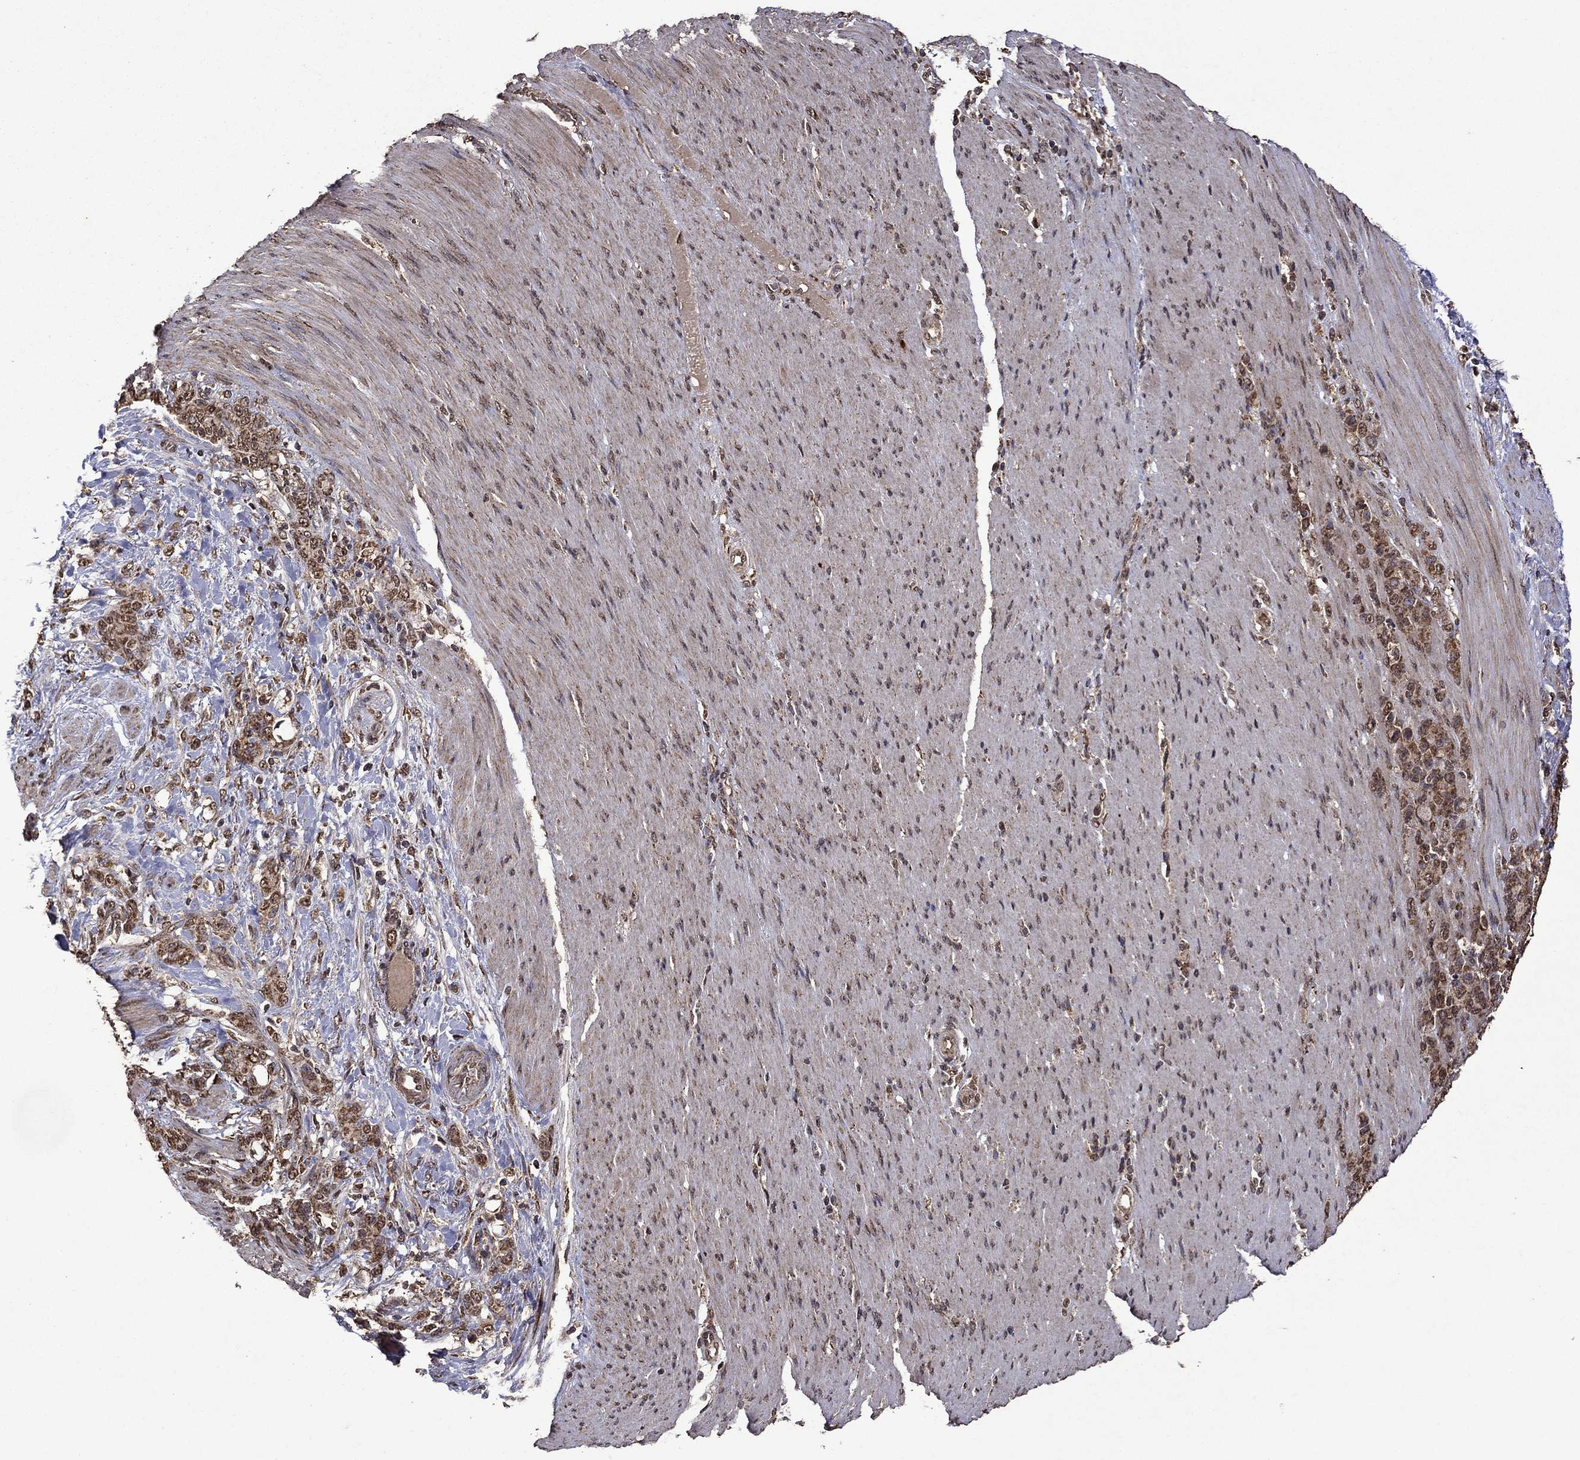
{"staining": {"intensity": "strong", "quantity": "25%-75%", "location": "cytoplasmic/membranous,nuclear"}, "tissue": "stomach cancer", "cell_type": "Tumor cells", "image_type": "cancer", "snomed": [{"axis": "morphology", "description": "Normal tissue, NOS"}, {"axis": "morphology", "description": "Adenocarcinoma, NOS"}, {"axis": "topography", "description": "Stomach"}], "caption": "Immunohistochemical staining of adenocarcinoma (stomach) demonstrates strong cytoplasmic/membranous and nuclear protein positivity in about 25%-75% of tumor cells.", "gene": "ITM2B", "patient": {"sex": "female", "age": 79}}